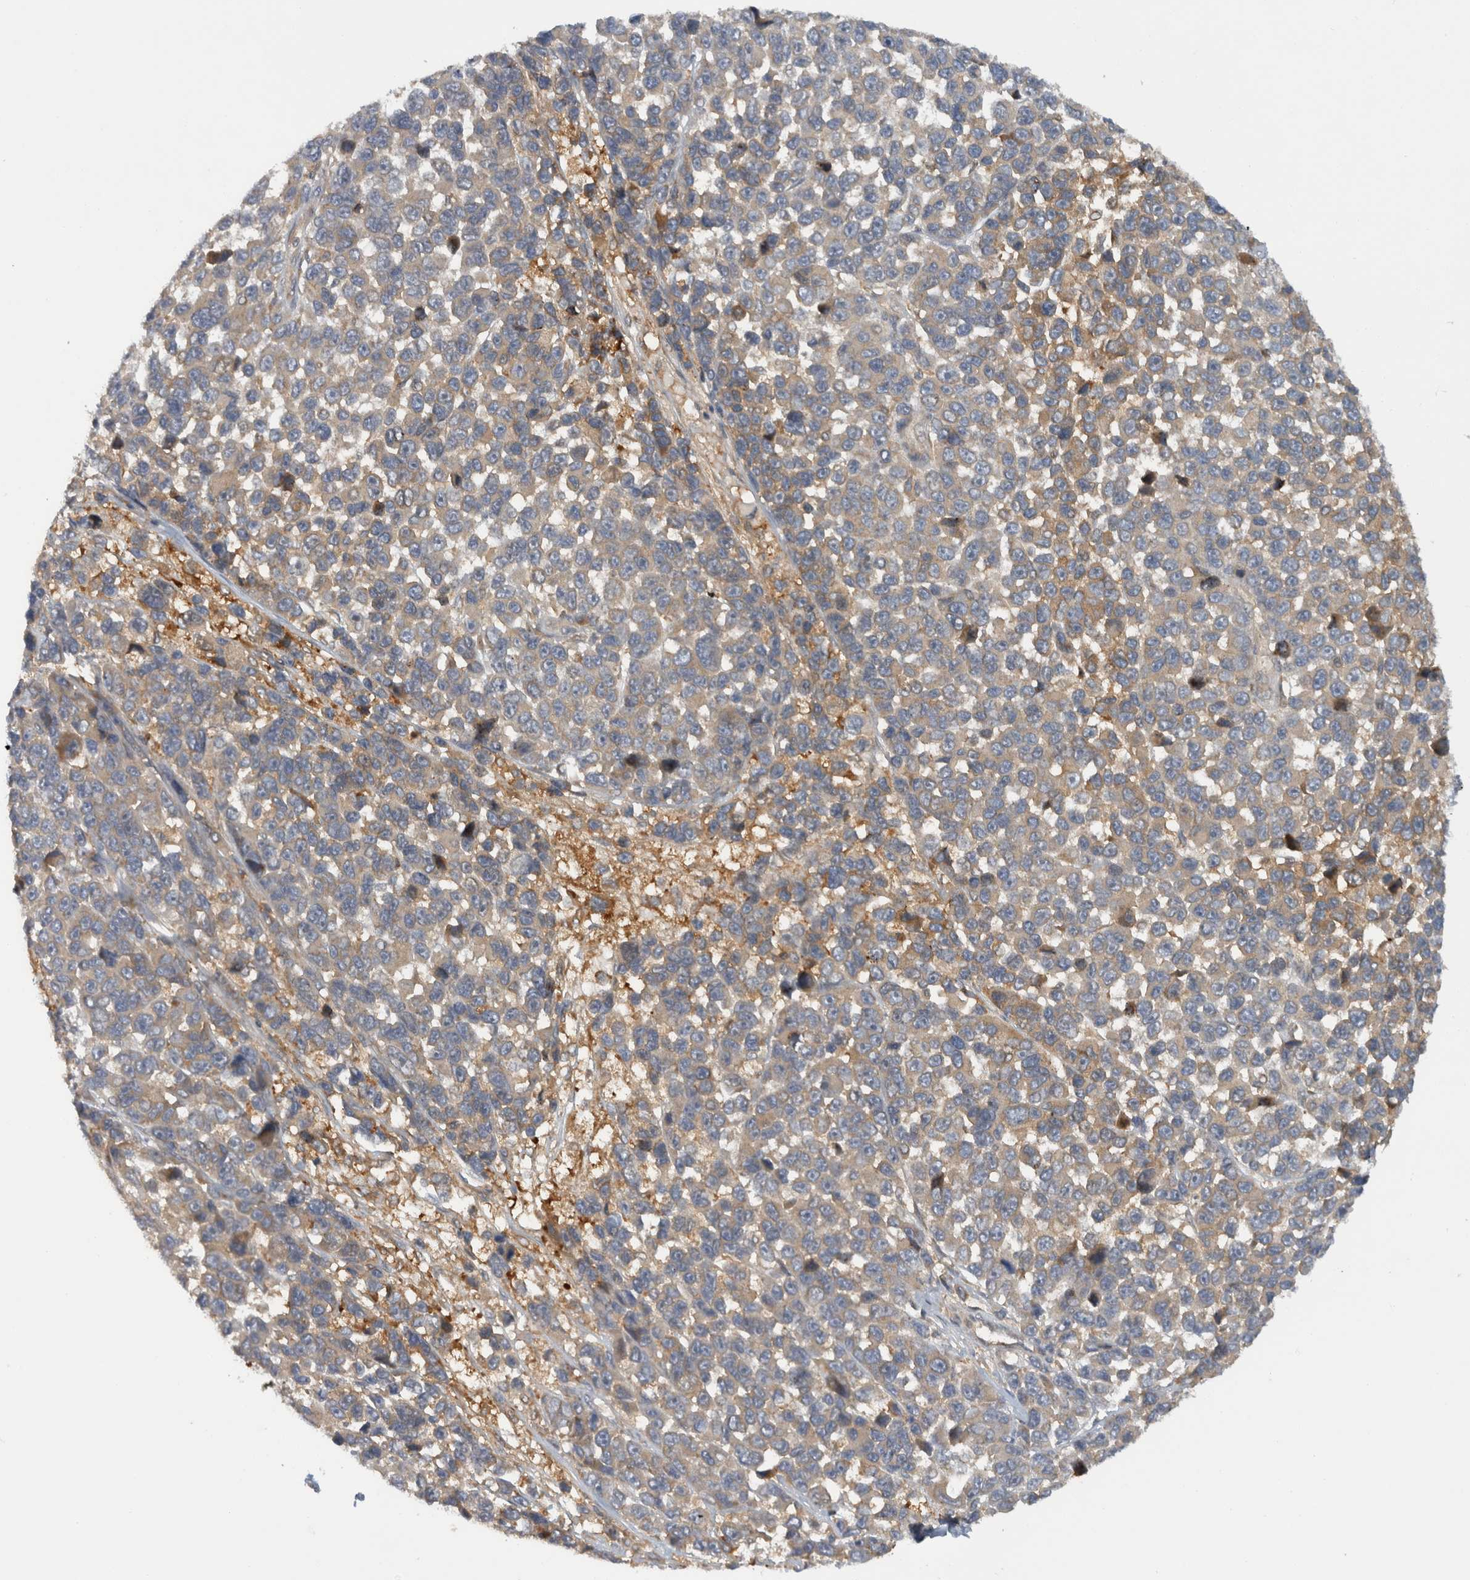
{"staining": {"intensity": "weak", "quantity": ">75%", "location": "cytoplasmic/membranous"}, "tissue": "melanoma", "cell_type": "Tumor cells", "image_type": "cancer", "snomed": [{"axis": "morphology", "description": "Malignant melanoma, NOS"}, {"axis": "topography", "description": "Skin"}], "caption": "This is an image of IHC staining of melanoma, which shows weak positivity in the cytoplasmic/membranous of tumor cells.", "gene": "VEPH1", "patient": {"sex": "male", "age": 53}}